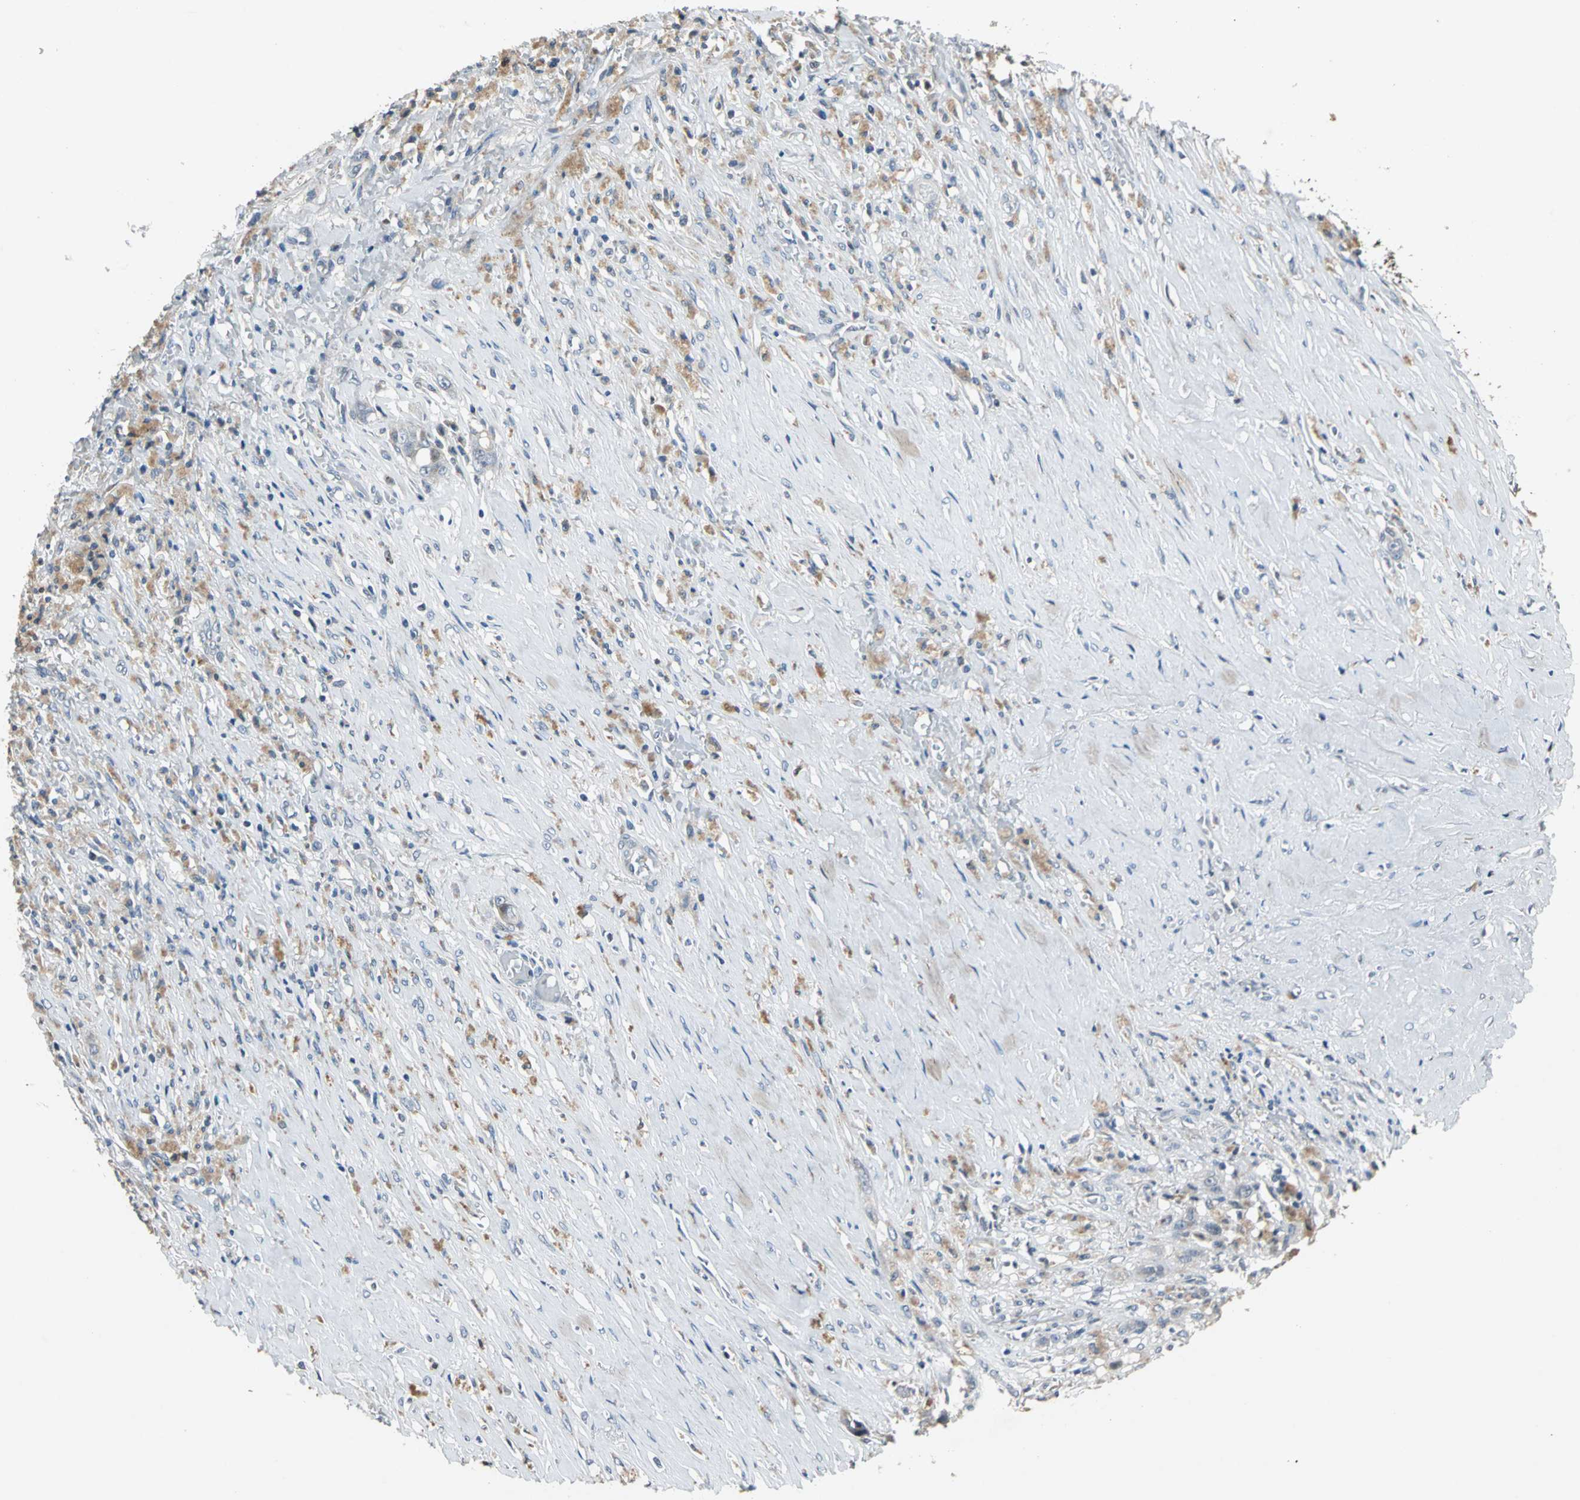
{"staining": {"intensity": "weak", "quantity": "25%-75%", "location": "cytoplasmic/membranous"}, "tissue": "liver cancer", "cell_type": "Tumor cells", "image_type": "cancer", "snomed": [{"axis": "morphology", "description": "Cholangiocarcinoma"}, {"axis": "topography", "description": "Liver"}], "caption": "Immunohistochemistry histopathology image of neoplastic tissue: cholangiocarcinoma (liver) stained using IHC reveals low levels of weak protein expression localized specifically in the cytoplasmic/membranous of tumor cells, appearing as a cytoplasmic/membranous brown color.", "gene": "JADE3", "patient": {"sex": "female", "age": 70}}